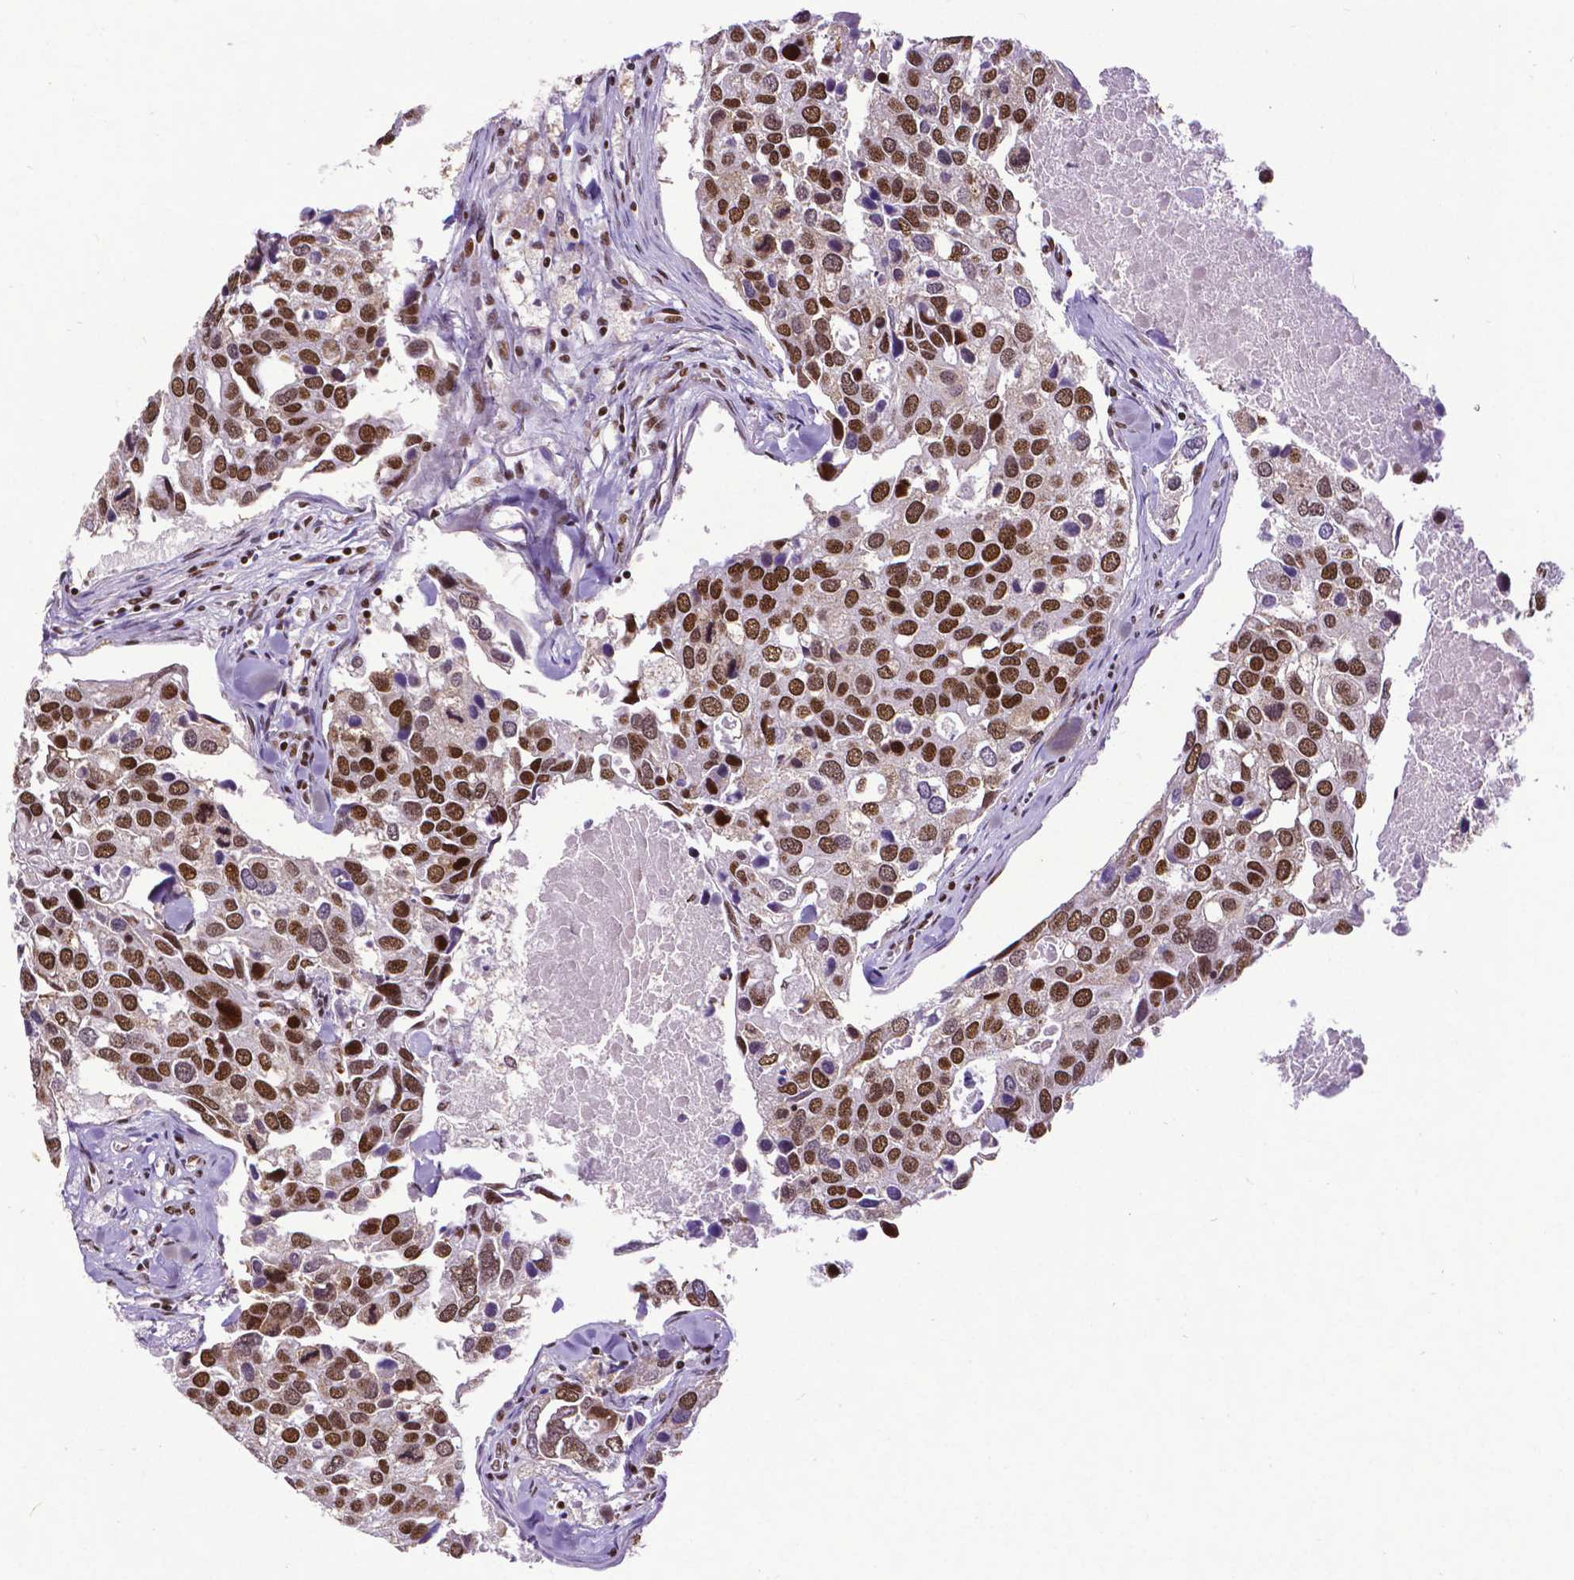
{"staining": {"intensity": "strong", "quantity": ">75%", "location": "nuclear"}, "tissue": "breast cancer", "cell_type": "Tumor cells", "image_type": "cancer", "snomed": [{"axis": "morphology", "description": "Duct carcinoma"}, {"axis": "topography", "description": "Breast"}], "caption": "IHC micrograph of breast cancer stained for a protein (brown), which displays high levels of strong nuclear staining in about >75% of tumor cells.", "gene": "CTCF", "patient": {"sex": "female", "age": 83}}